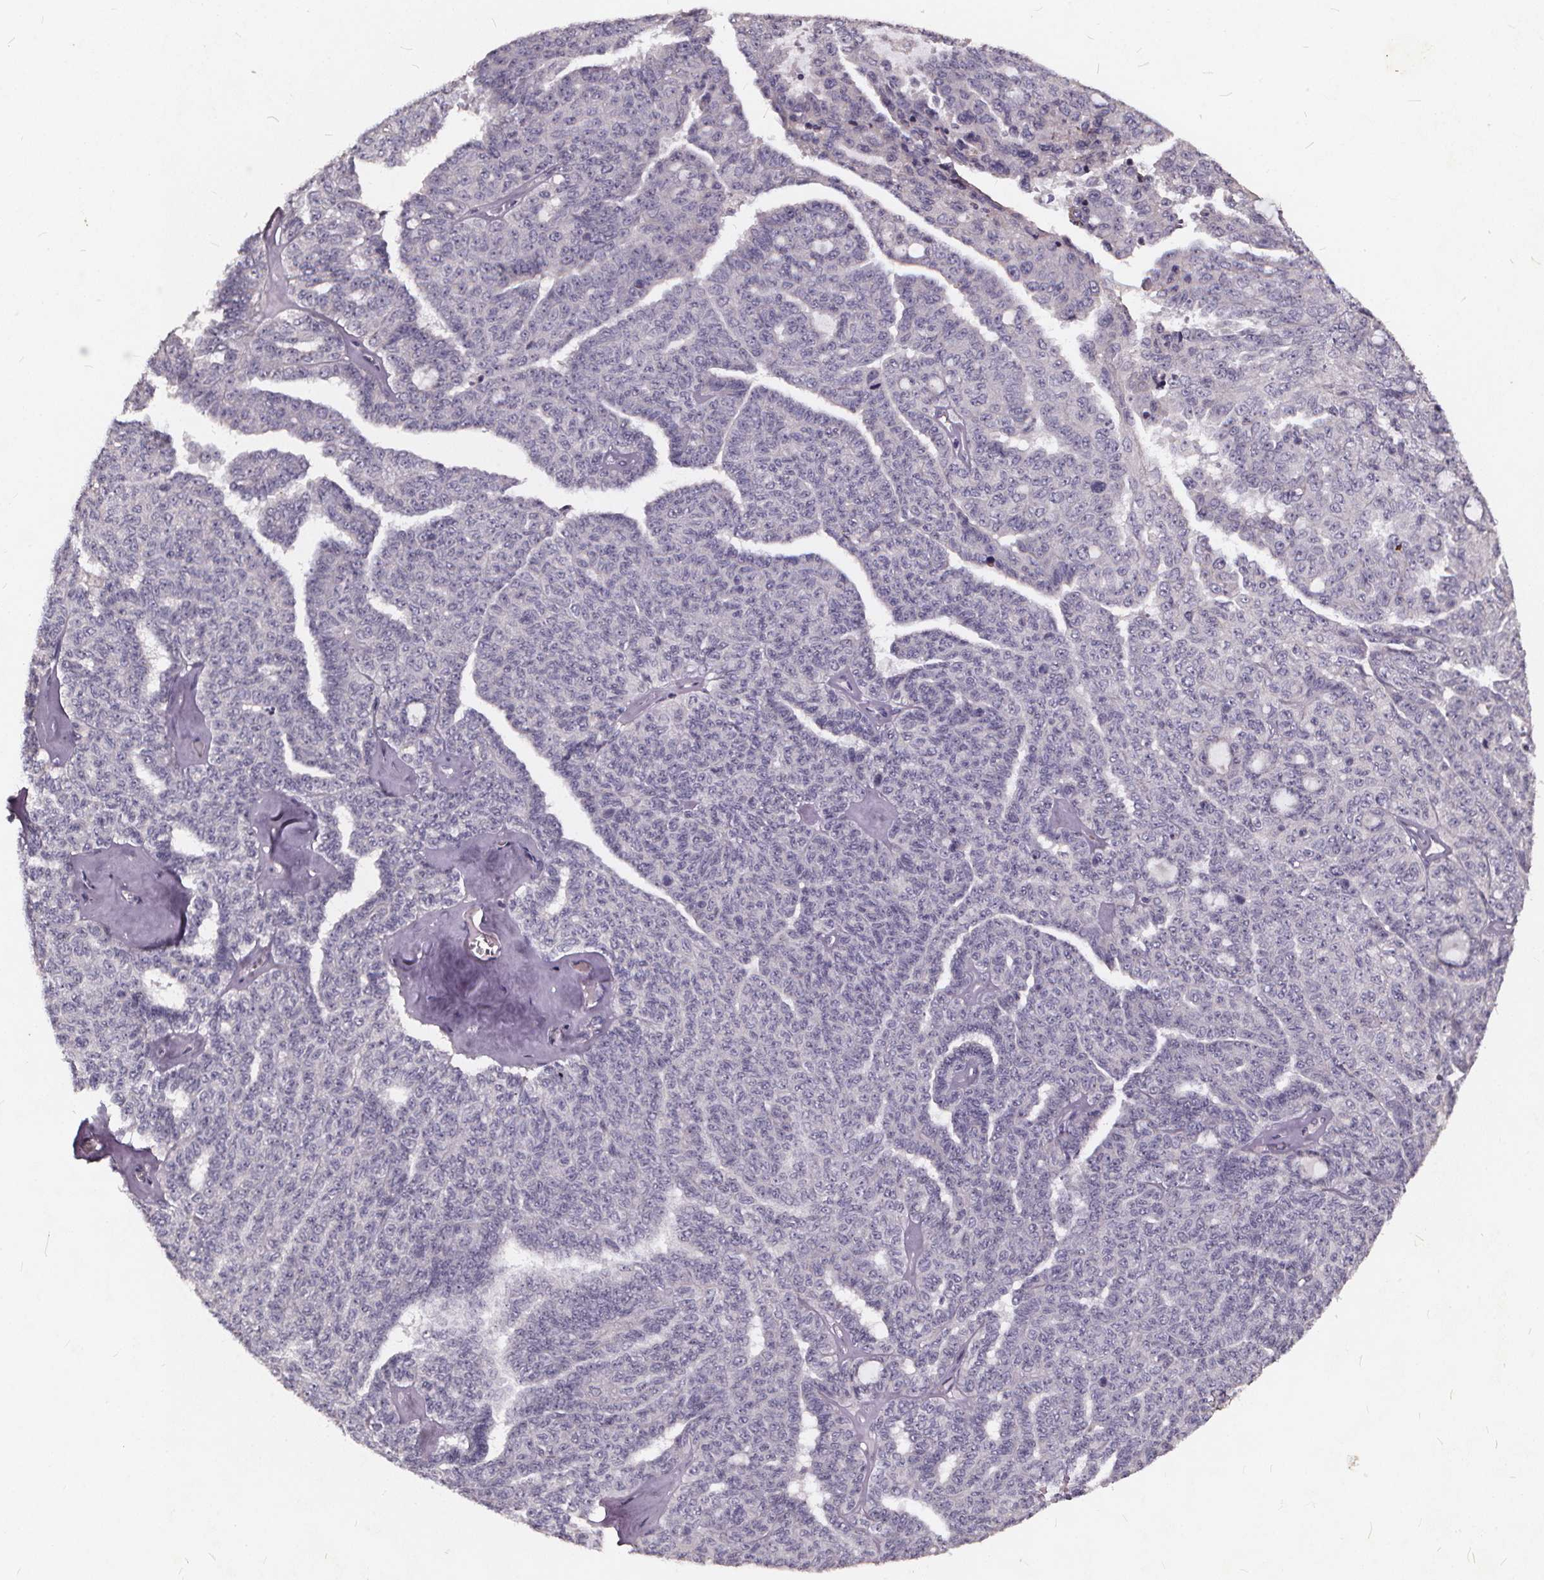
{"staining": {"intensity": "negative", "quantity": "none", "location": "none"}, "tissue": "ovarian cancer", "cell_type": "Tumor cells", "image_type": "cancer", "snomed": [{"axis": "morphology", "description": "Cystadenocarcinoma, serous, NOS"}, {"axis": "topography", "description": "Ovary"}], "caption": "Protein analysis of ovarian cancer (serous cystadenocarcinoma) demonstrates no significant expression in tumor cells.", "gene": "TSPAN14", "patient": {"sex": "female", "age": 71}}